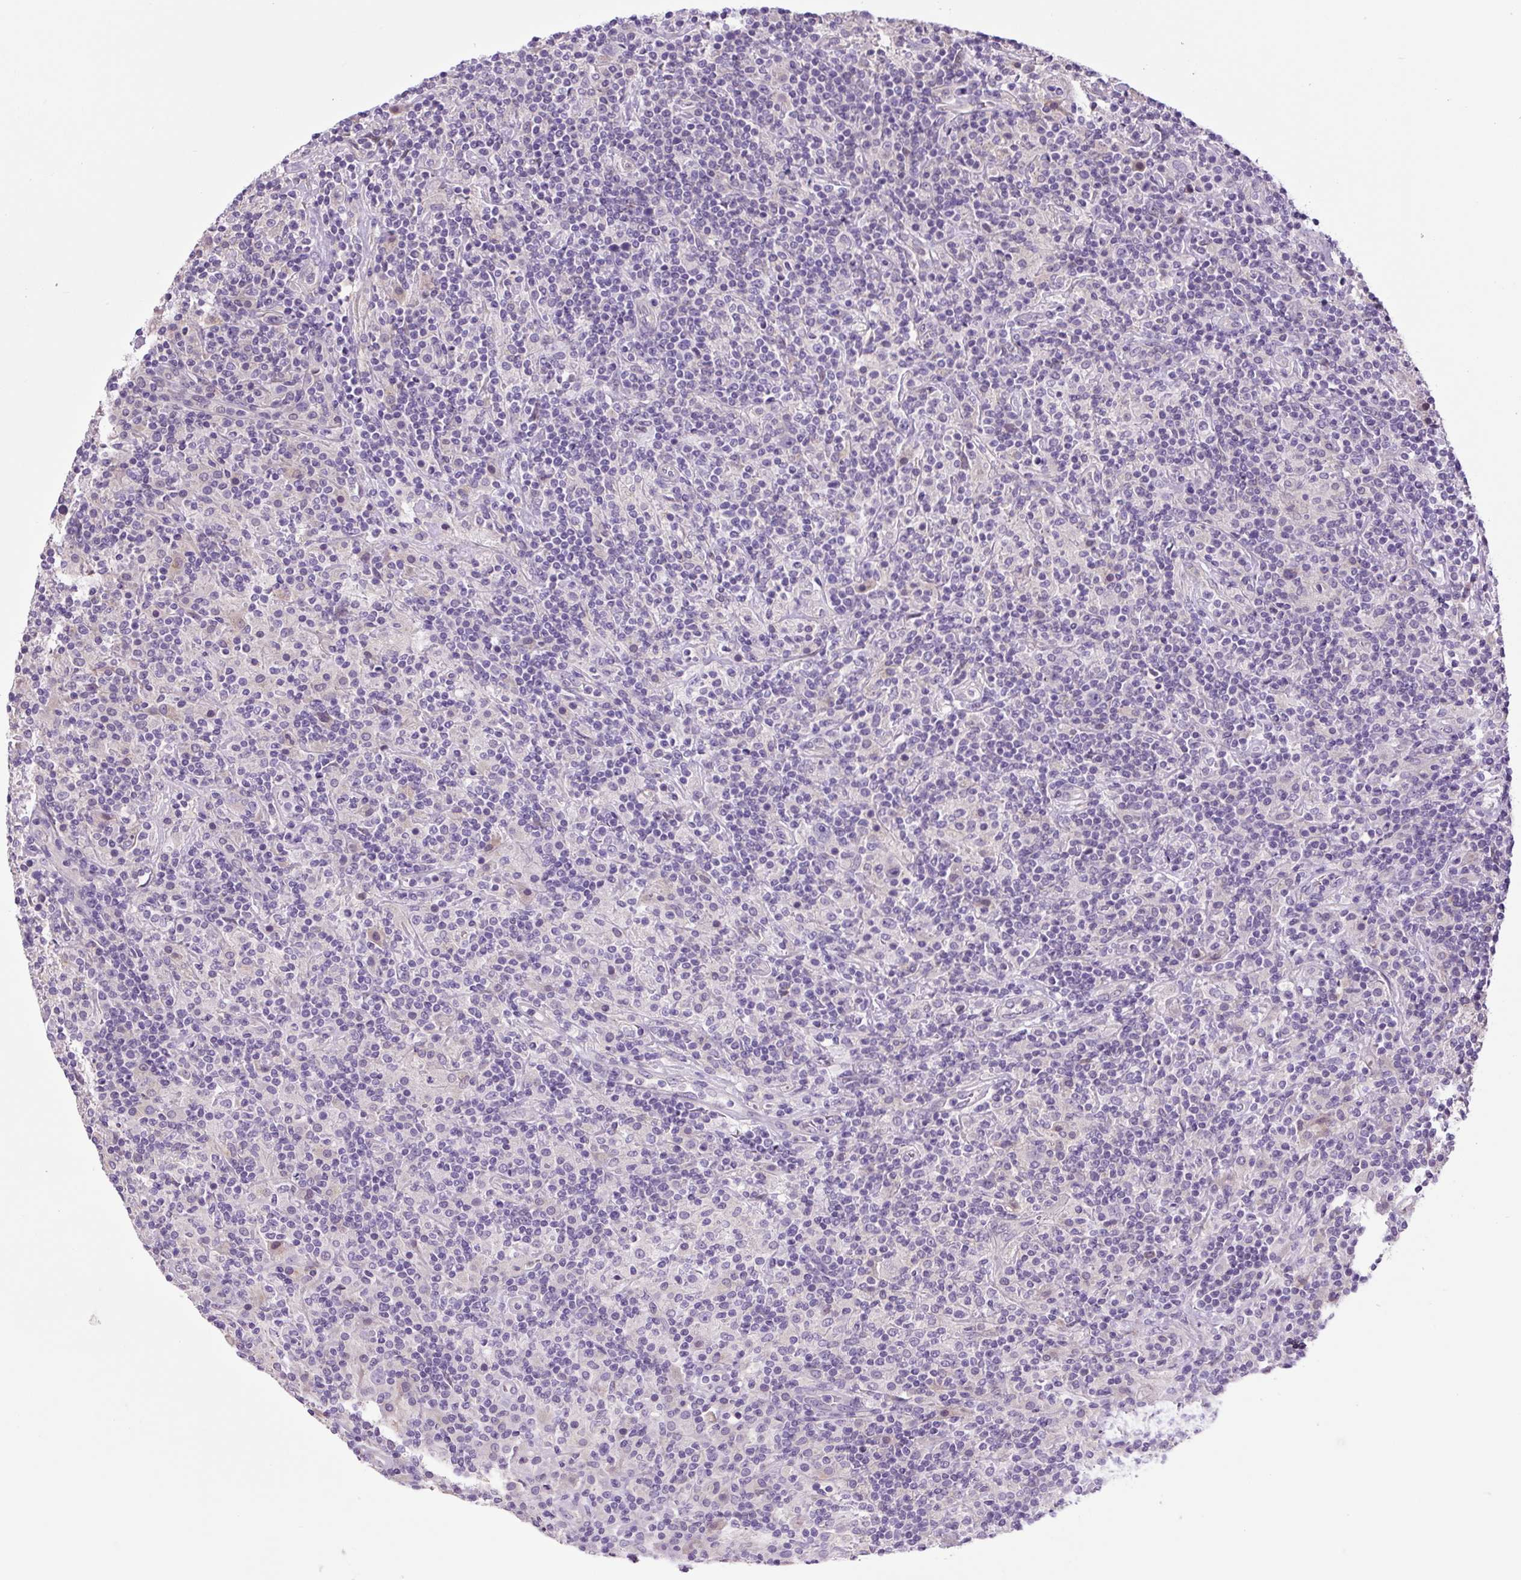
{"staining": {"intensity": "negative", "quantity": "none", "location": "none"}, "tissue": "lymphoma", "cell_type": "Tumor cells", "image_type": "cancer", "snomed": [{"axis": "morphology", "description": "Hodgkin's disease, NOS"}, {"axis": "topography", "description": "Lymph node"}], "caption": "Immunohistochemical staining of lymphoma demonstrates no significant expression in tumor cells.", "gene": "GORASP1", "patient": {"sex": "male", "age": 70}}